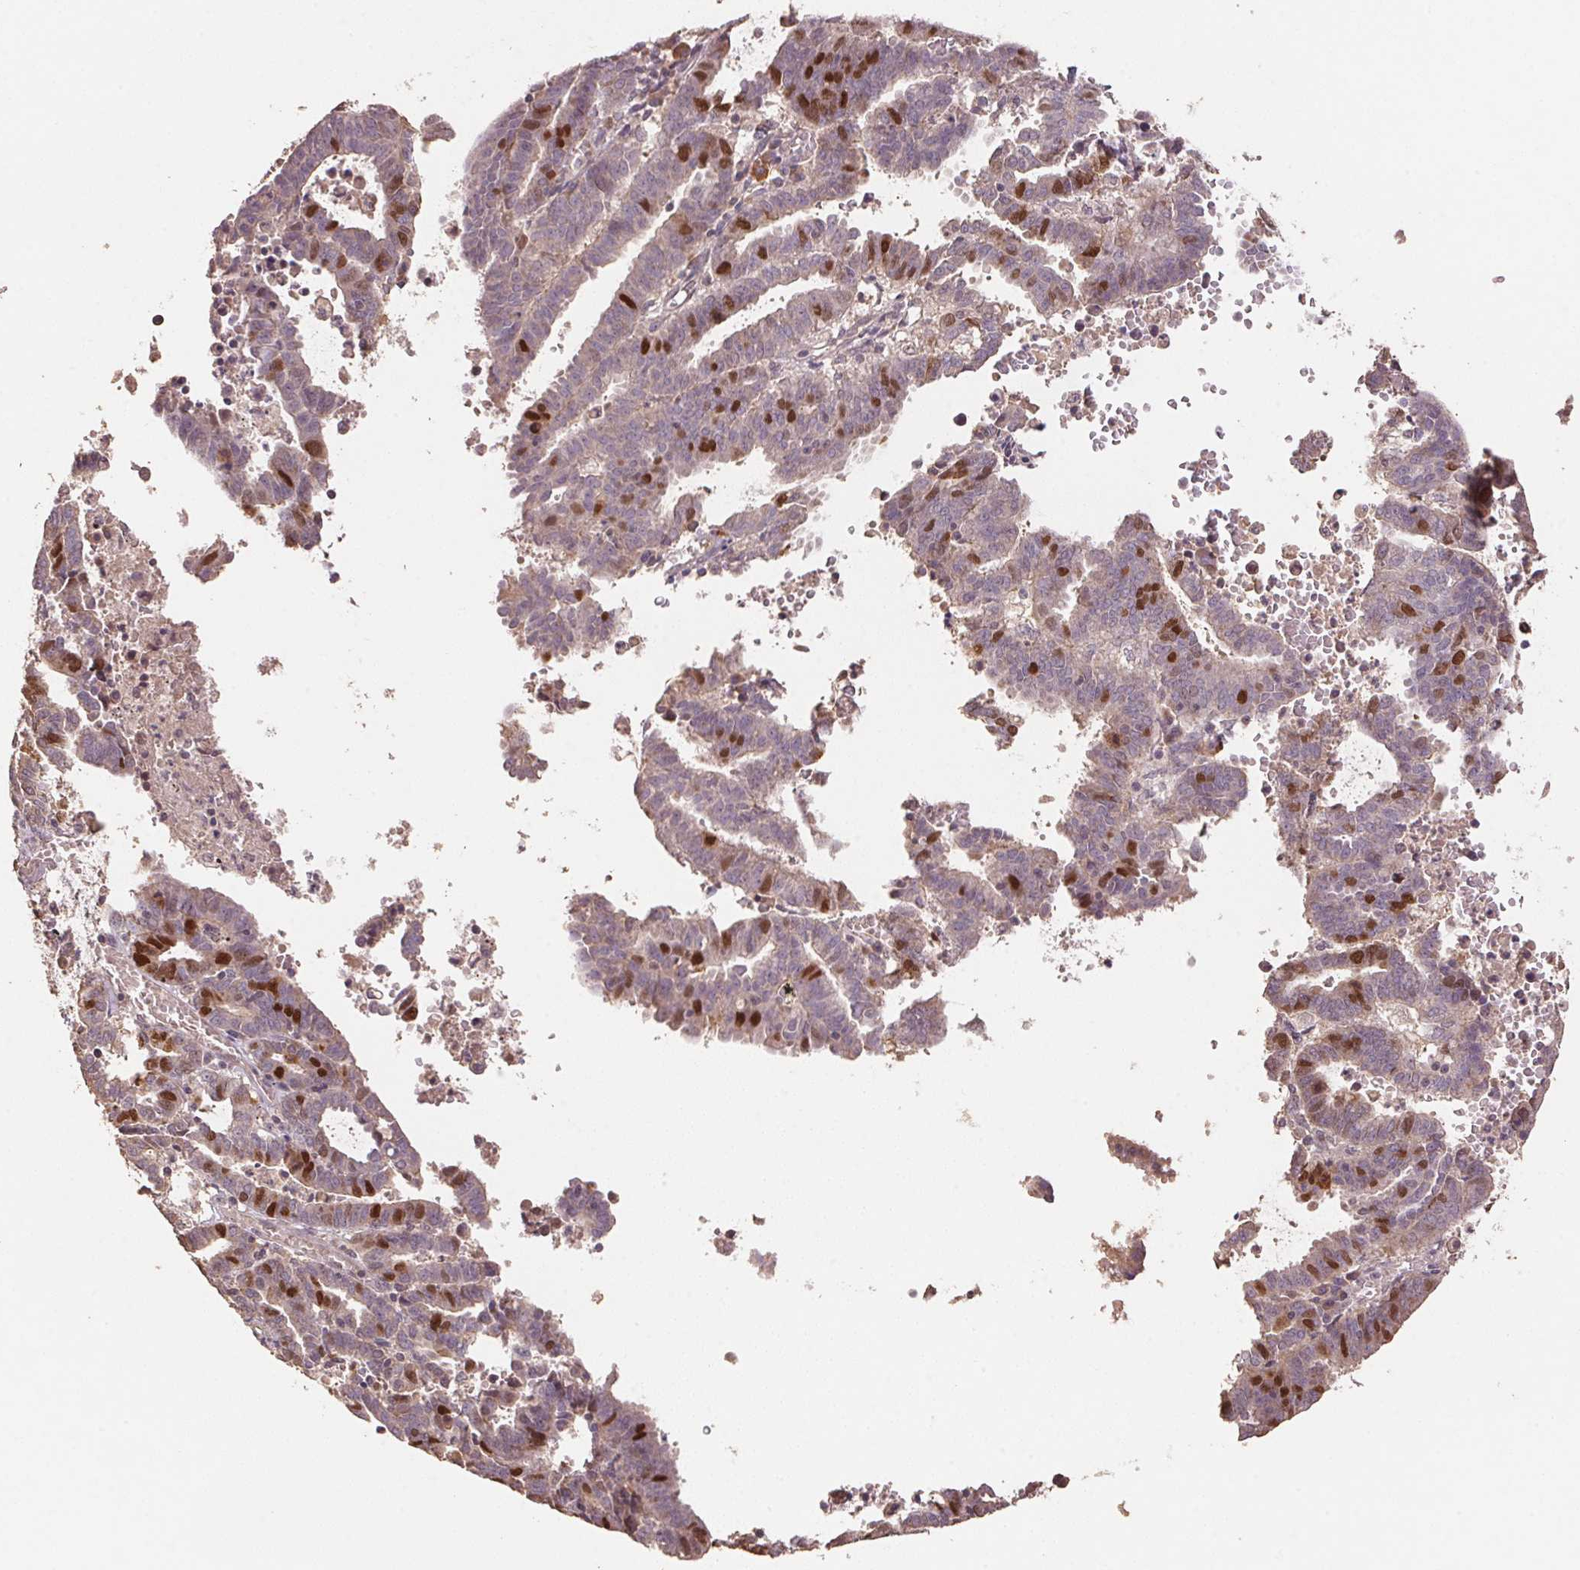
{"staining": {"intensity": "strong", "quantity": "<25%", "location": "nuclear"}, "tissue": "endometrial cancer", "cell_type": "Tumor cells", "image_type": "cancer", "snomed": [{"axis": "morphology", "description": "Adenocarcinoma, NOS"}, {"axis": "topography", "description": "Uterus"}], "caption": "Immunohistochemical staining of human endometrial cancer displays medium levels of strong nuclear protein staining in about <25% of tumor cells.", "gene": "CENPF", "patient": {"sex": "female", "age": 83}}